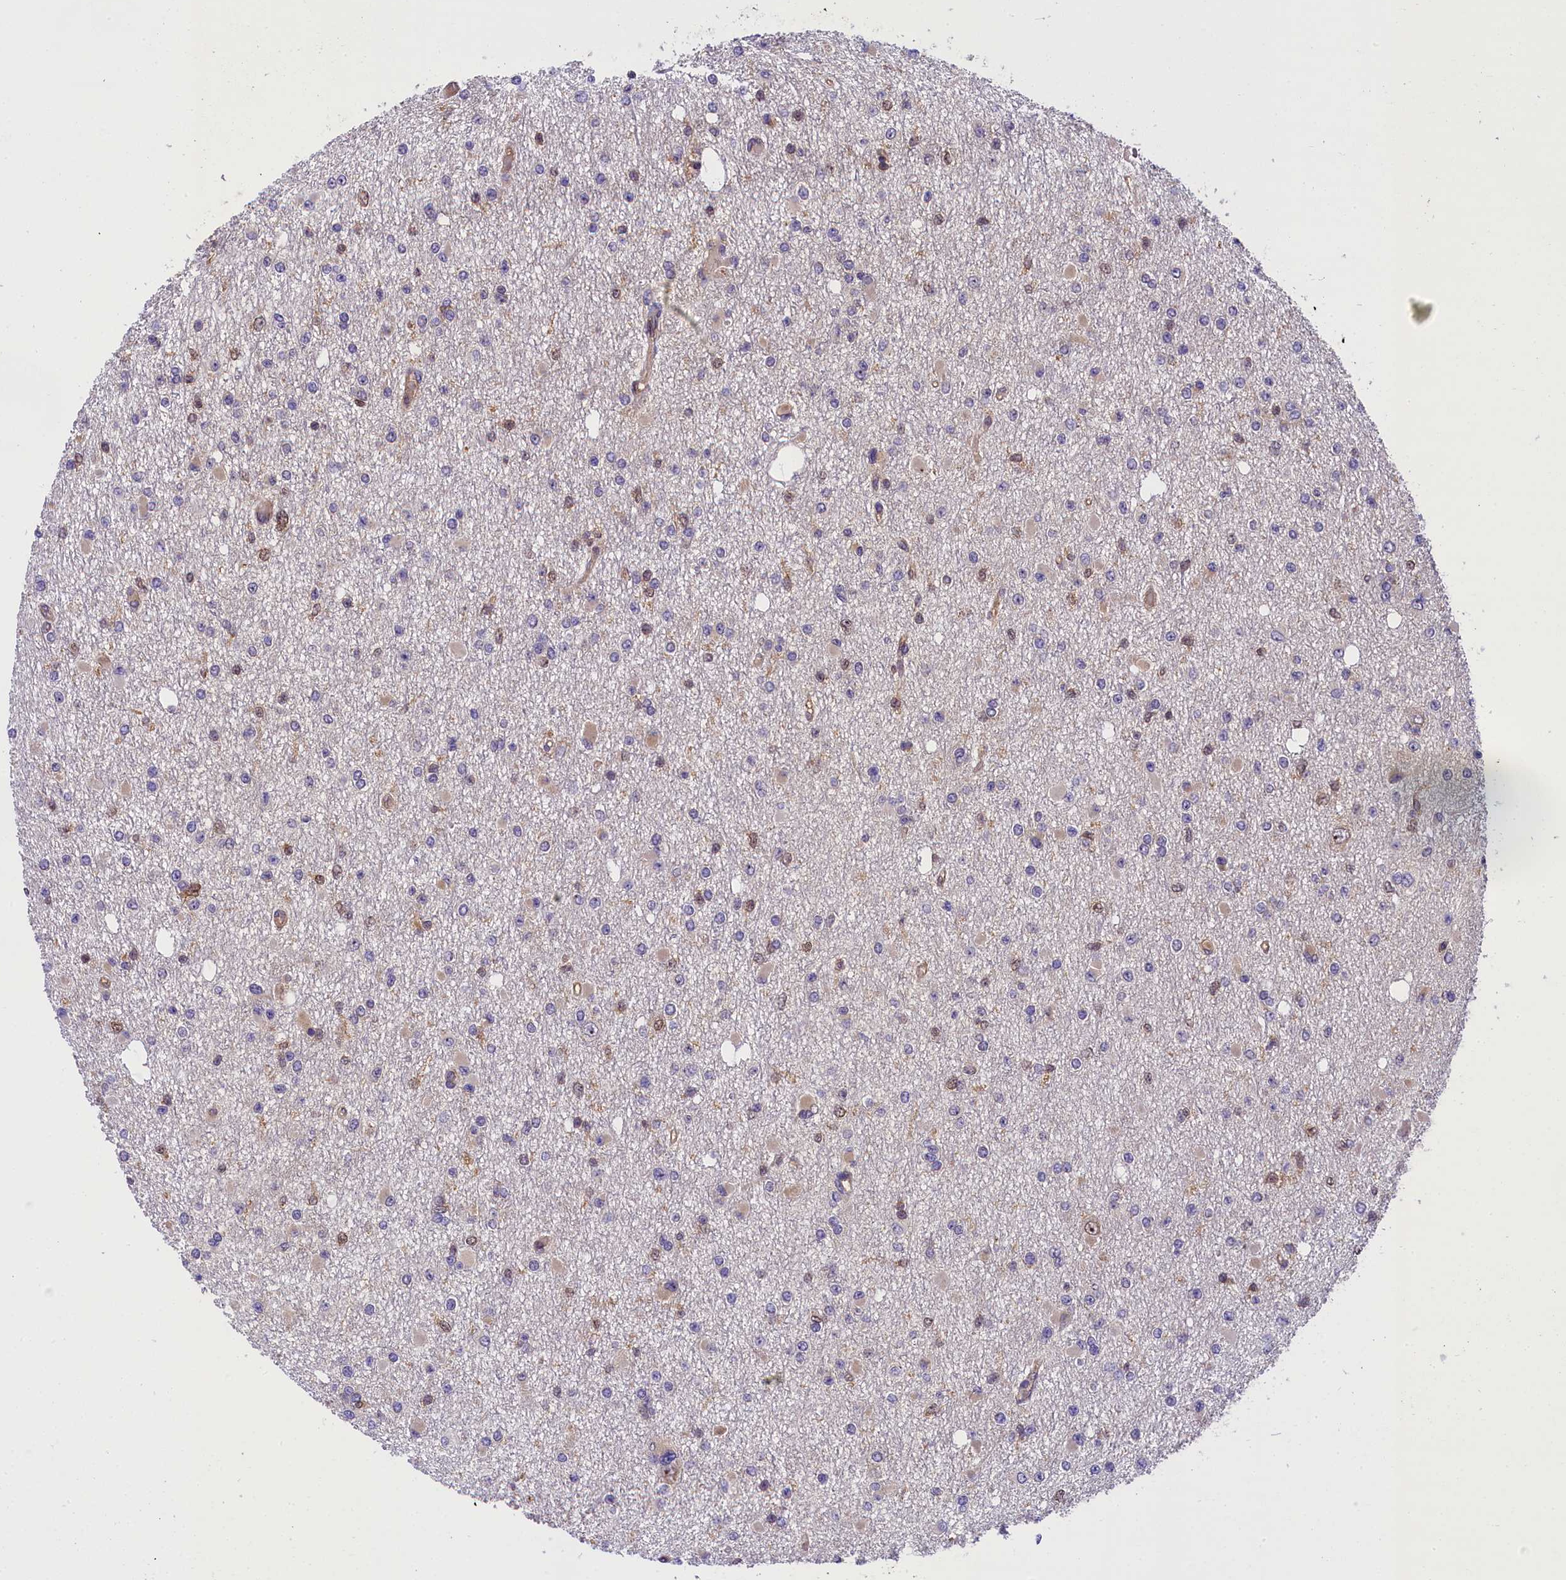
{"staining": {"intensity": "negative", "quantity": "none", "location": "none"}, "tissue": "glioma", "cell_type": "Tumor cells", "image_type": "cancer", "snomed": [{"axis": "morphology", "description": "Glioma, malignant, Low grade"}, {"axis": "topography", "description": "Brain"}], "caption": "IHC image of human glioma stained for a protein (brown), which displays no expression in tumor cells. (DAB (3,3'-diaminobenzidine) immunohistochemistry (IHC) visualized using brightfield microscopy, high magnification).", "gene": "EIF6", "patient": {"sex": "female", "age": 22}}